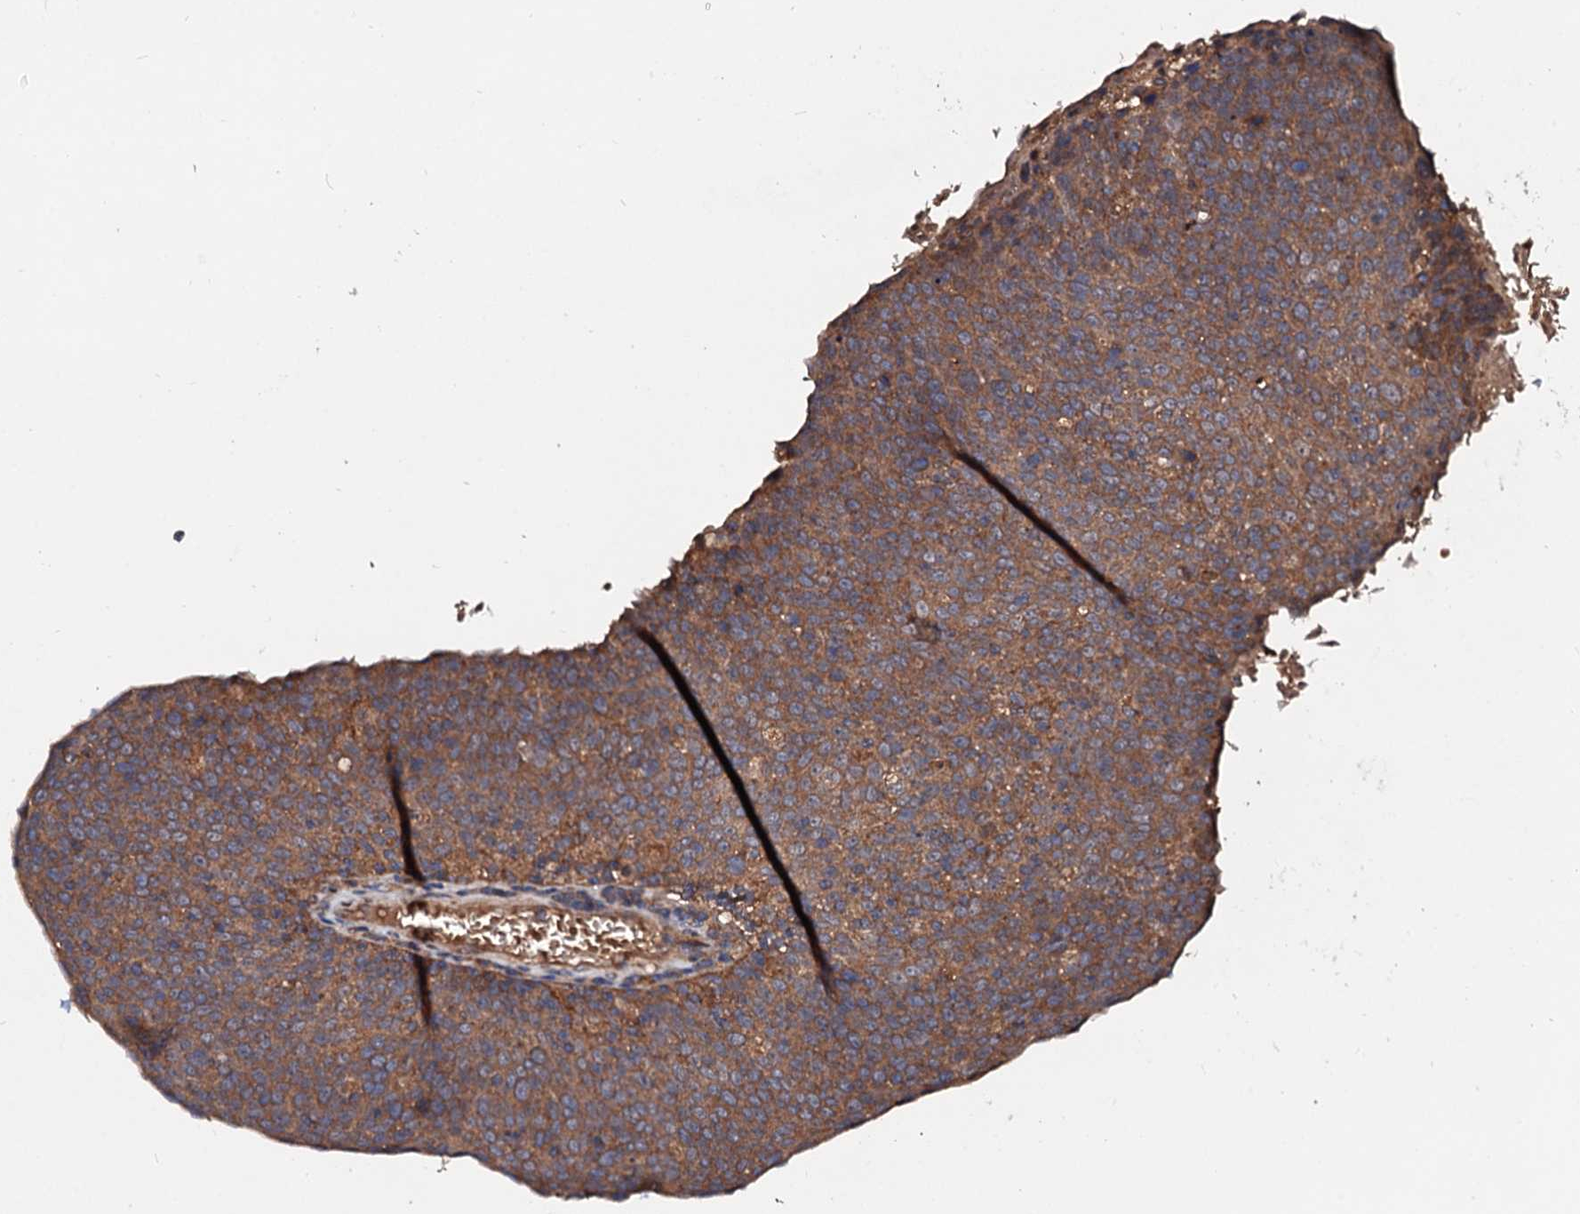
{"staining": {"intensity": "moderate", "quantity": ">75%", "location": "cytoplasmic/membranous"}, "tissue": "head and neck cancer", "cell_type": "Tumor cells", "image_type": "cancer", "snomed": [{"axis": "morphology", "description": "Squamous cell carcinoma, NOS"}, {"axis": "morphology", "description": "Squamous cell carcinoma, metastatic, NOS"}, {"axis": "topography", "description": "Lymph node"}, {"axis": "topography", "description": "Head-Neck"}], "caption": "The photomicrograph demonstrates immunohistochemical staining of squamous cell carcinoma (head and neck). There is moderate cytoplasmic/membranous staining is identified in about >75% of tumor cells.", "gene": "EXTL1", "patient": {"sex": "male", "age": 62}}